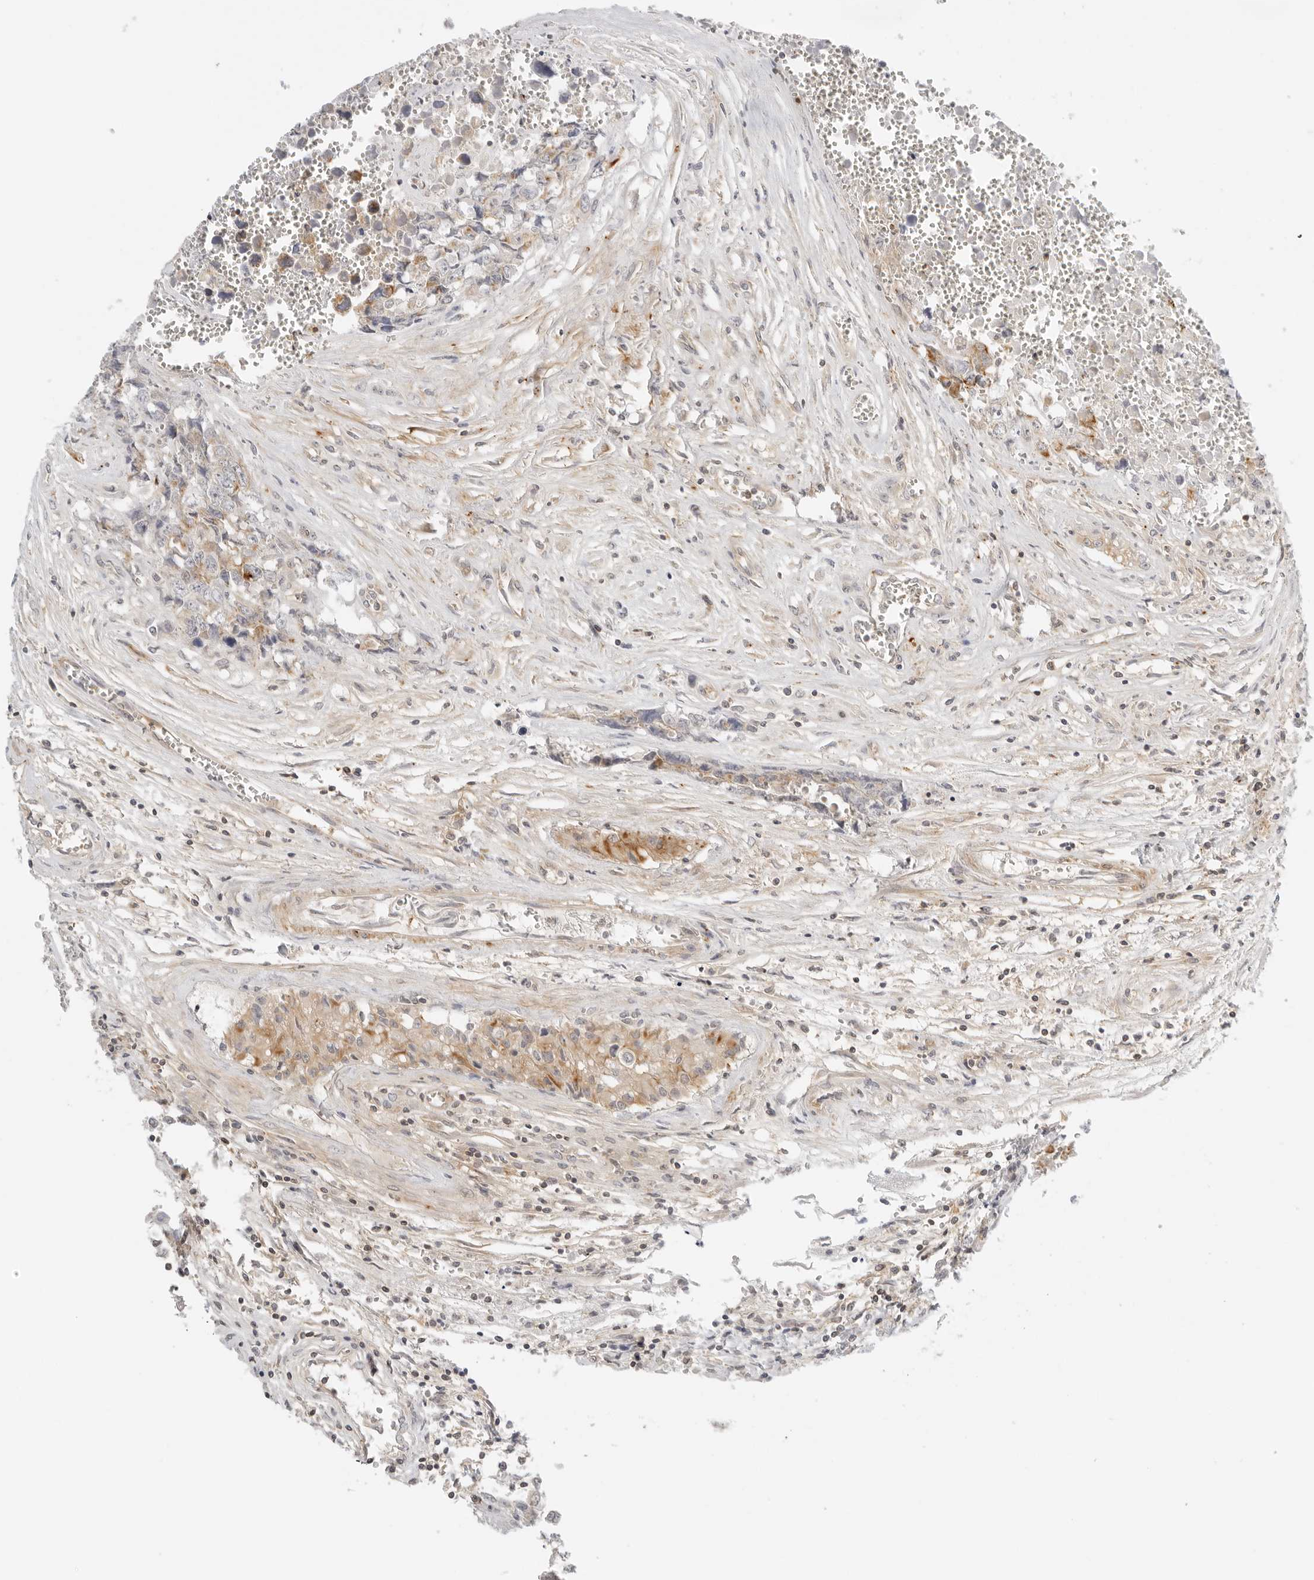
{"staining": {"intensity": "moderate", "quantity": "<25%", "location": "cytoplasmic/membranous"}, "tissue": "testis cancer", "cell_type": "Tumor cells", "image_type": "cancer", "snomed": [{"axis": "morphology", "description": "Carcinoma, Embryonal, NOS"}, {"axis": "topography", "description": "Testis"}], "caption": "Immunohistochemistry (IHC) (DAB) staining of embryonal carcinoma (testis) reveals moderate cytoplasmic/membranous protein positivity in about <25% of tumor cells.", "gene": "OSCP1", "patient": {"sex": "male", "age": 31}}